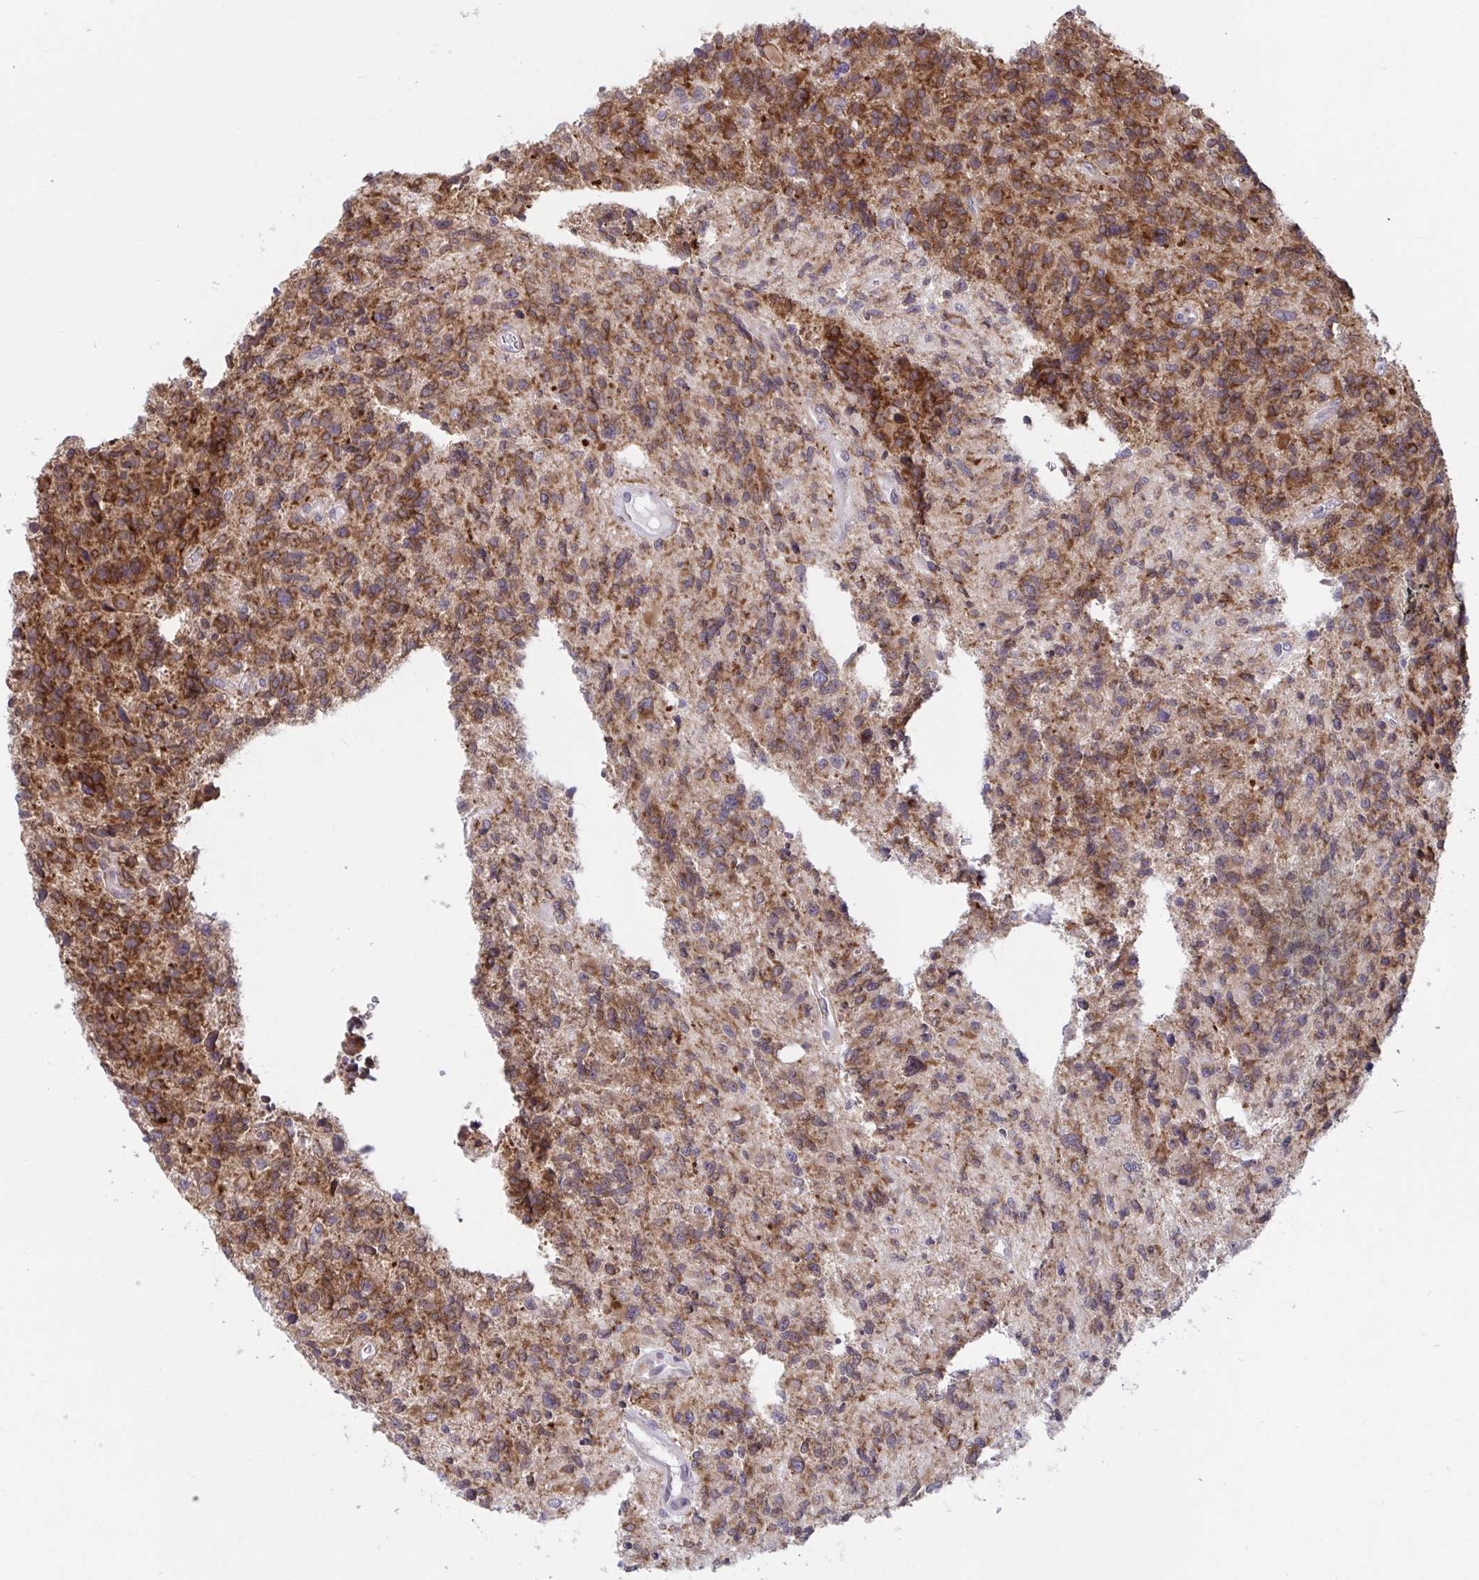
{"staining": {"intensity": "moderate", "quantity": ">75%", "location": "cytoplasmic/membranous"}, "tissue": "glioma", "cell_type": "Tumor cells", "image_type": "cancer", "snomed": [{"axis": "morphology", "description": "Glioma, malignant, High grade"}, {"axis": "topography", "description": "Brain"}], "caption": "Human glioma stained with a brown dye demonstrates moderate cytoplasmic/membranous positive positivity in approximately >75% of tumor cells.", "gene": "CAMLG", "patient": {"sex": "male", "age": 29}}